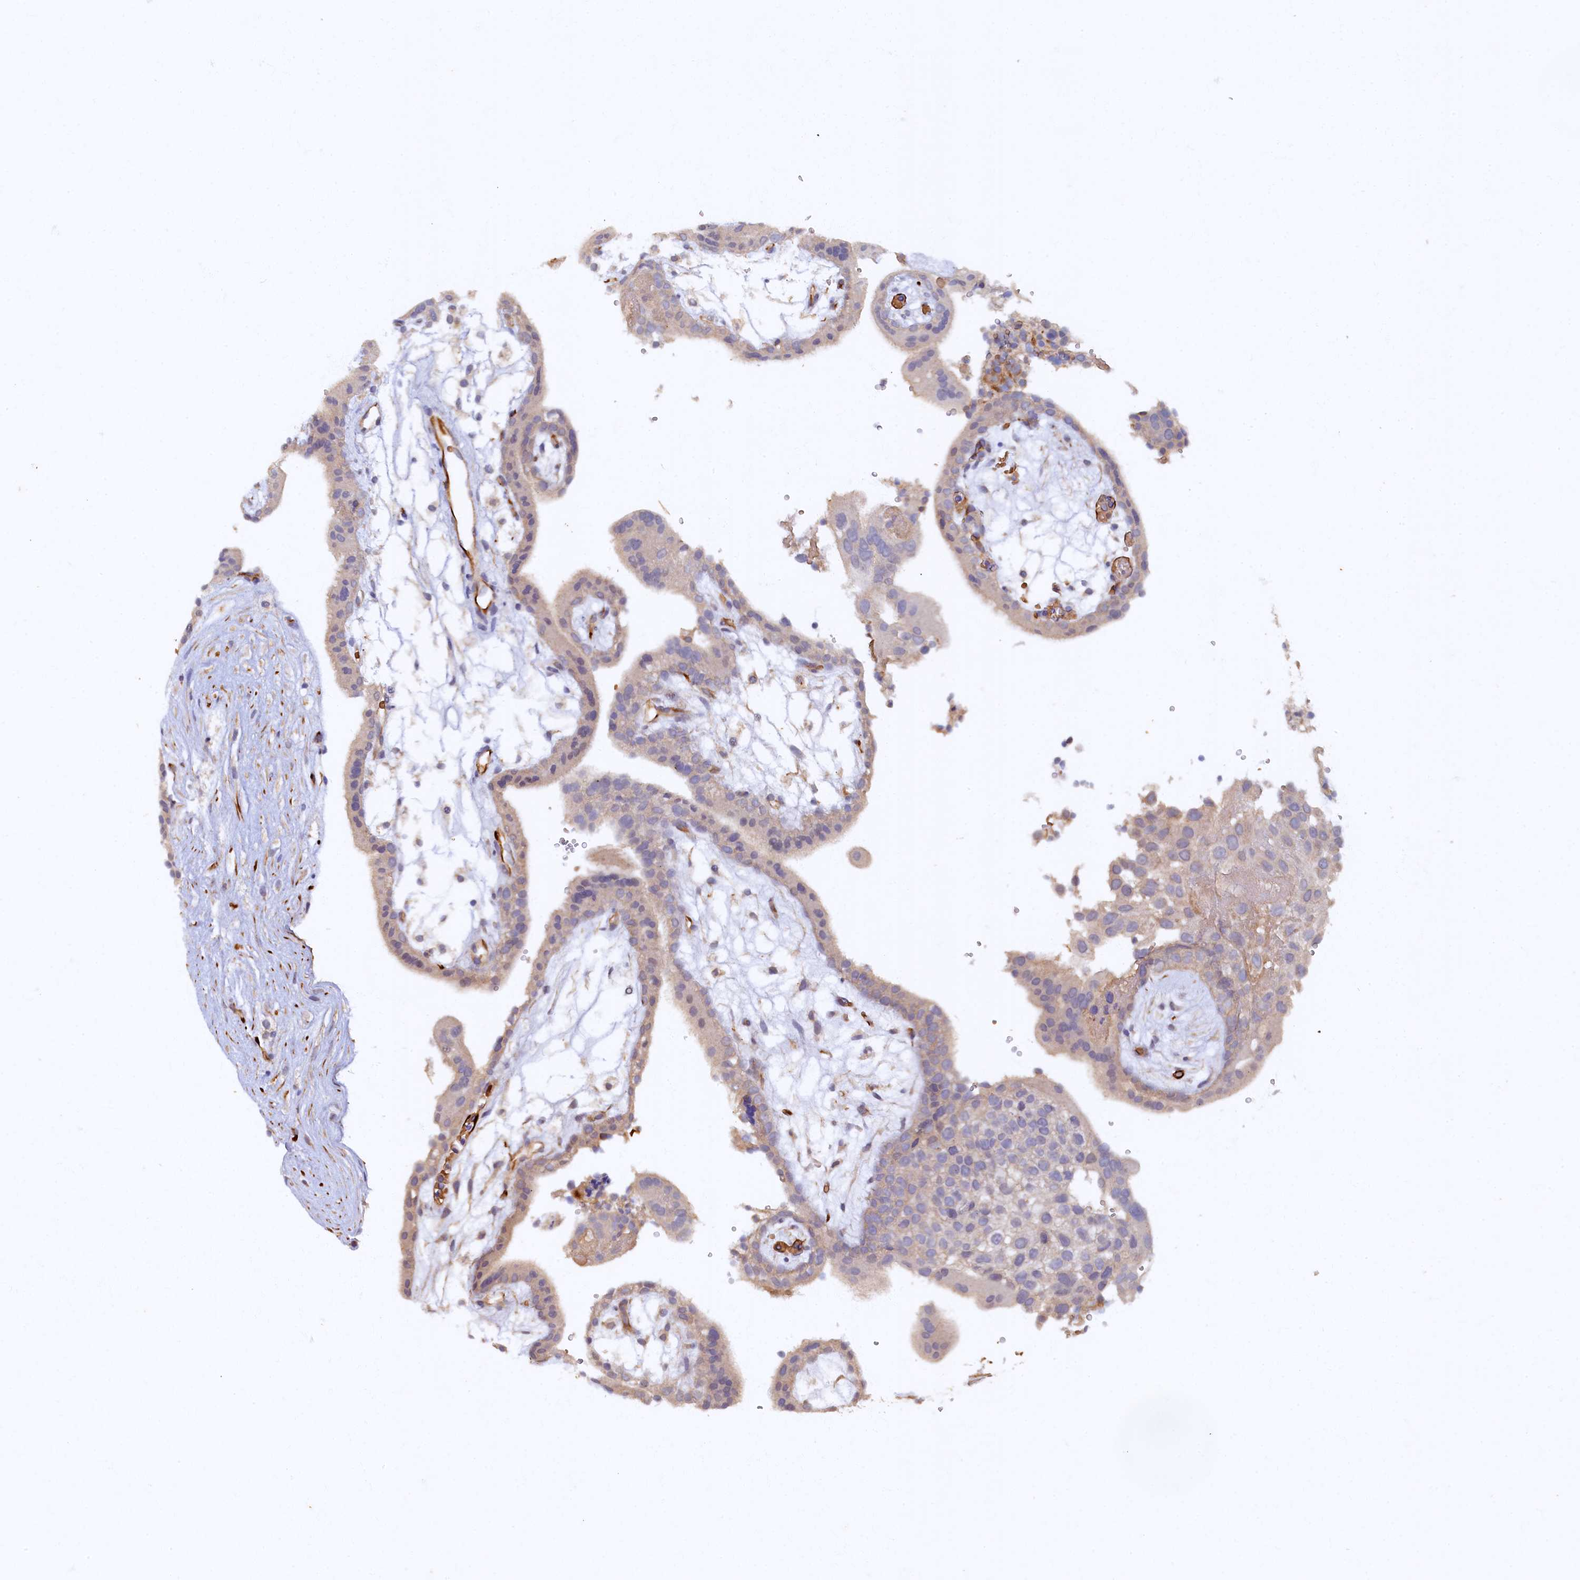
{"staining": {"intensity": "negative", "quantity": "none", "location": "none"}, "tissue": "placenta", "cell_type": "Trophoblastic cells", "image_type": "normal", "snomed": [{"axis": "morphology", "description": "Normal tissue, NOS"}, {"axis": "topography", "description": "Placenta"}], "caption": "Trophoblastic cells are negative for protein expression in unremarkable human placenta. (DAB (3,3'-diaminobenzidine) IHC with hematoxylin counter stain).", "gene": "ARL11", "patient": {"sex": "female", "age": 18}}